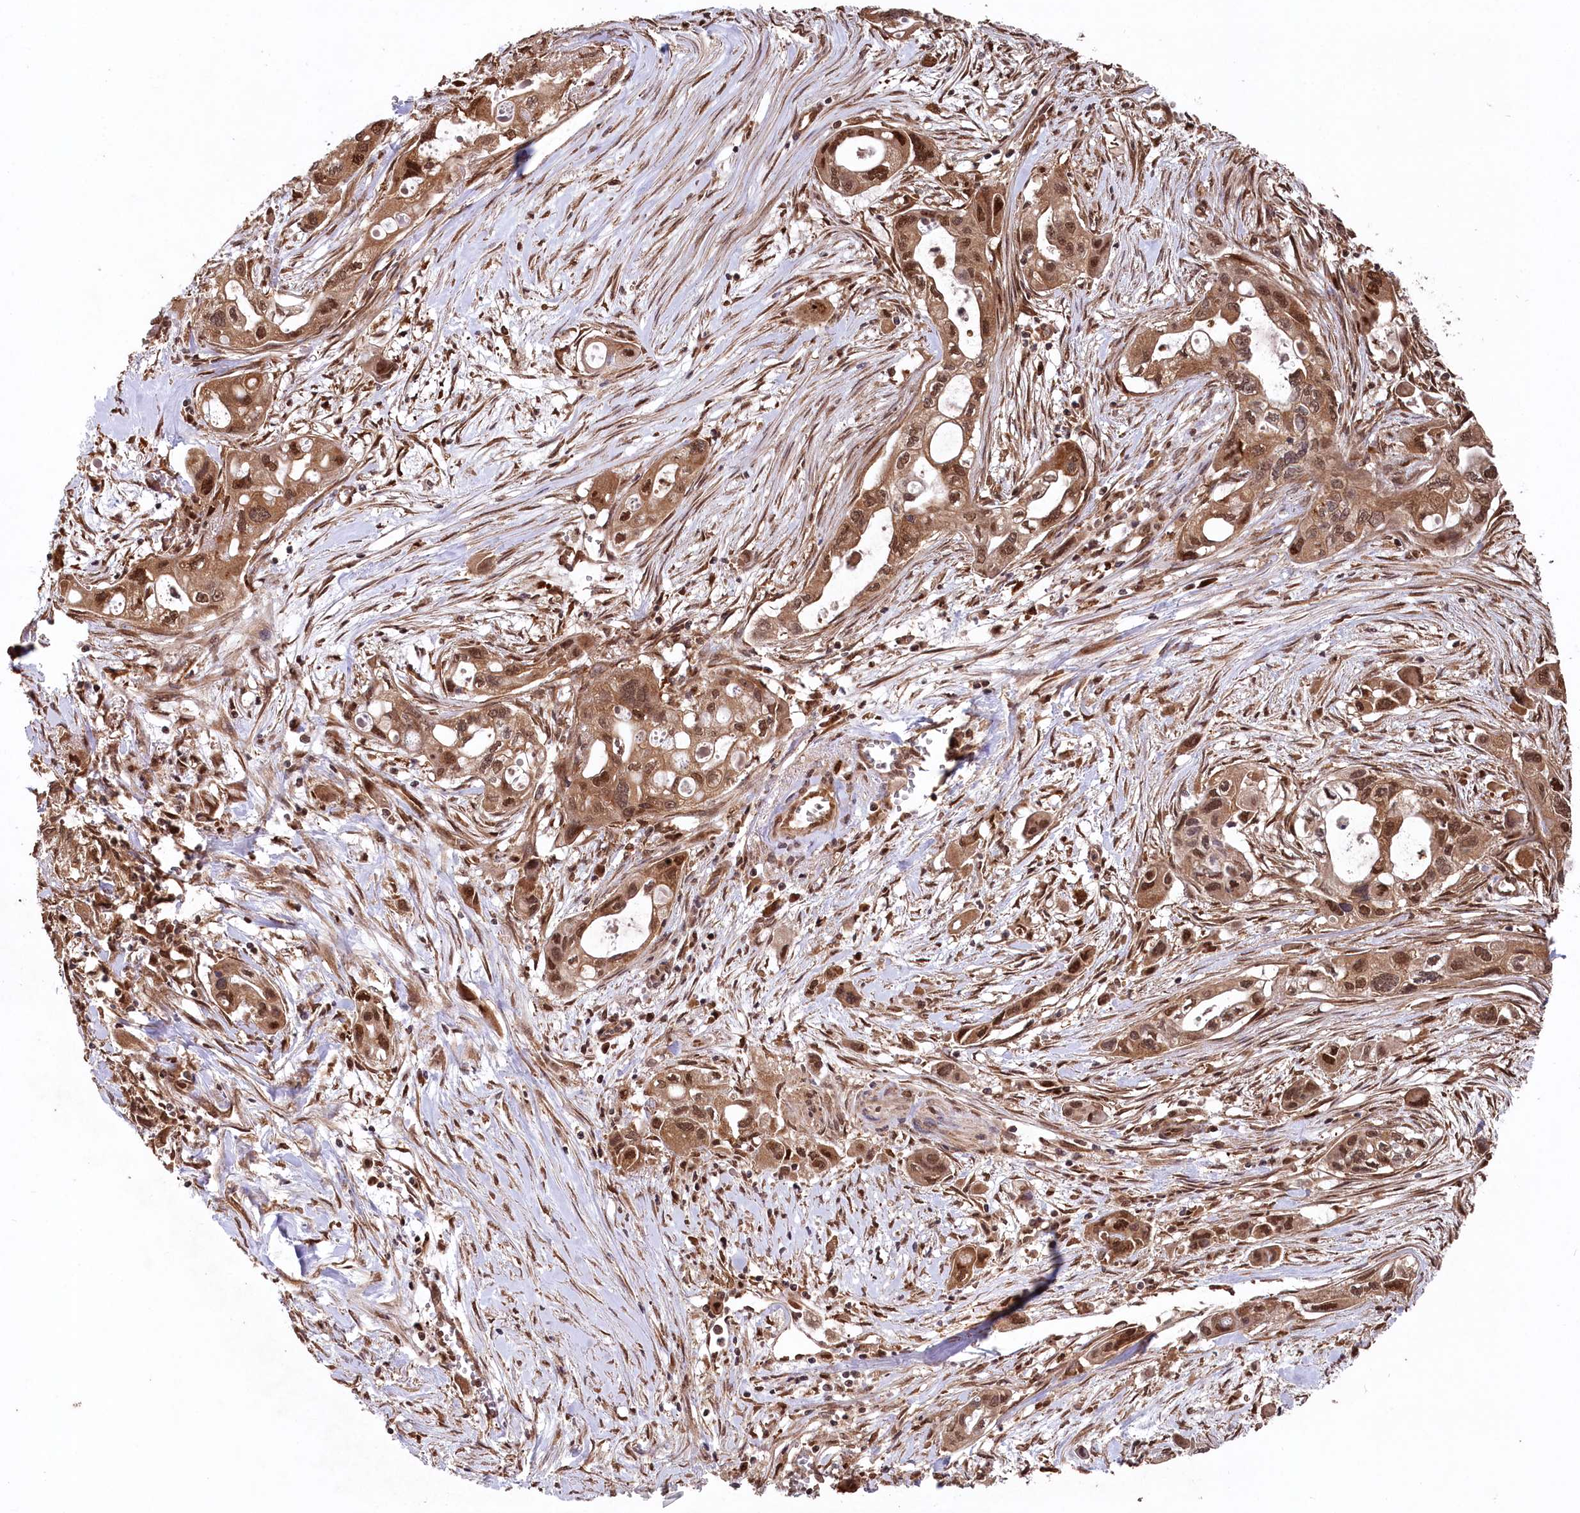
{"staining": {"intensity": "strong", "quantity": ">75%", "location": "cytoplasmic/membranous,nuclear"}, "tissue": "pancreatic cancer", "cell_type": "Tumor cells", "image_type": "cancer", "snomed": [{"axis": "morphology", "description": "Adenocarcinoma, NOS"}, {"axis": "topography", "description": "Pancreas"}], "caption": "A photomicrograph of pancreatic cancer stained for a protein shows strong cytoplasmic/membranous and nuclear brown staining in tumor cells.", "gene": "PSMA1", "patient": {"sex": "male", "age": 75}}